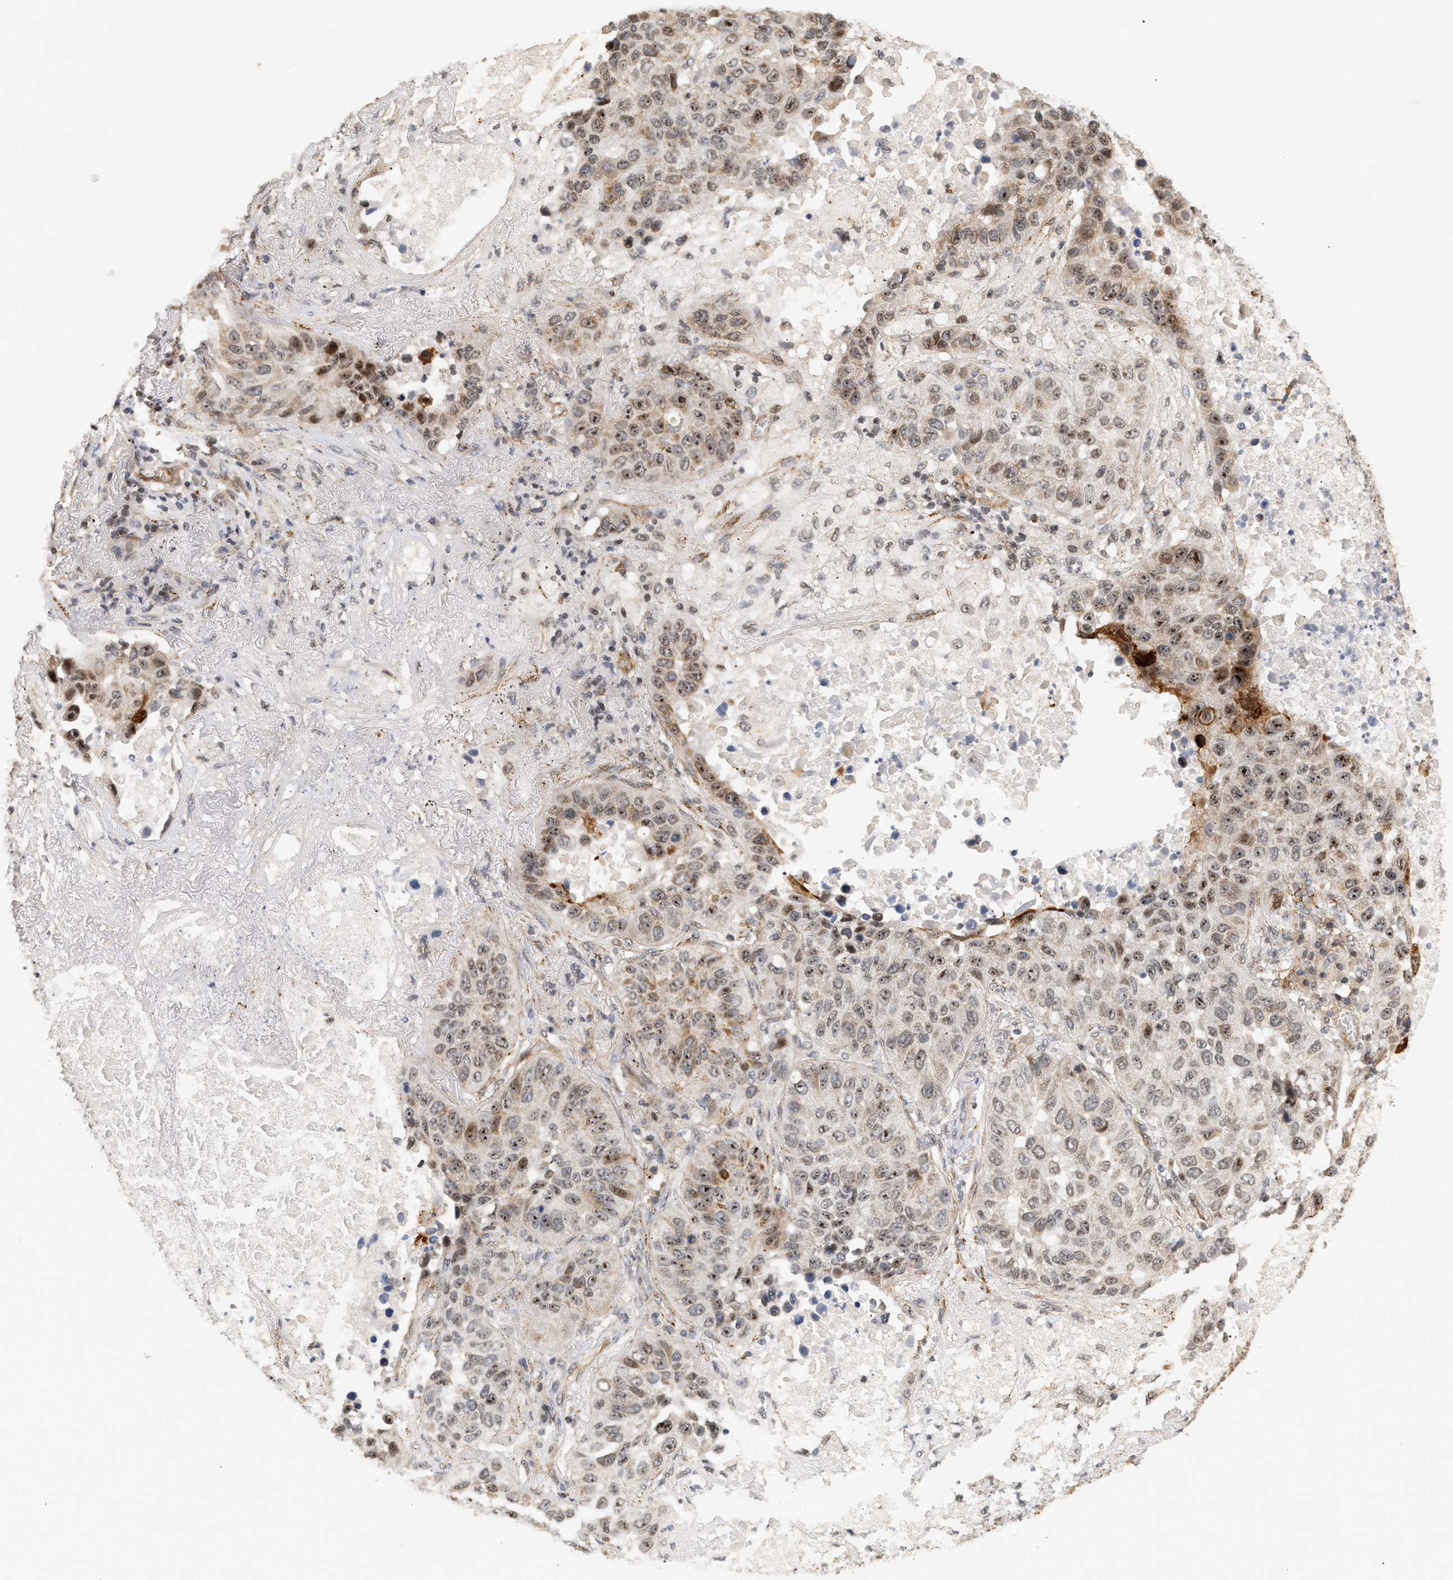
{"staining": {"intensity": "moderate", "quantity": "25%-75%", "location": "nuclear"}, "tissue": "lung cancer", "cell_type": "Tumor cells", "image_type": "cancer", "snomed": [{"axis": "morphology", "description": "Squamous cell carcinoma, NOS"}, {"axis": "topography", "description": "Lung"}], "caption": "Protein analysis of lung cancer (squamous cell carcinoma) tissue shows moderate nuclear staining in about 25%-75% of tumor cells.", "gene": "PLXND1", "patient": {"sex": "male", "age": 57}}